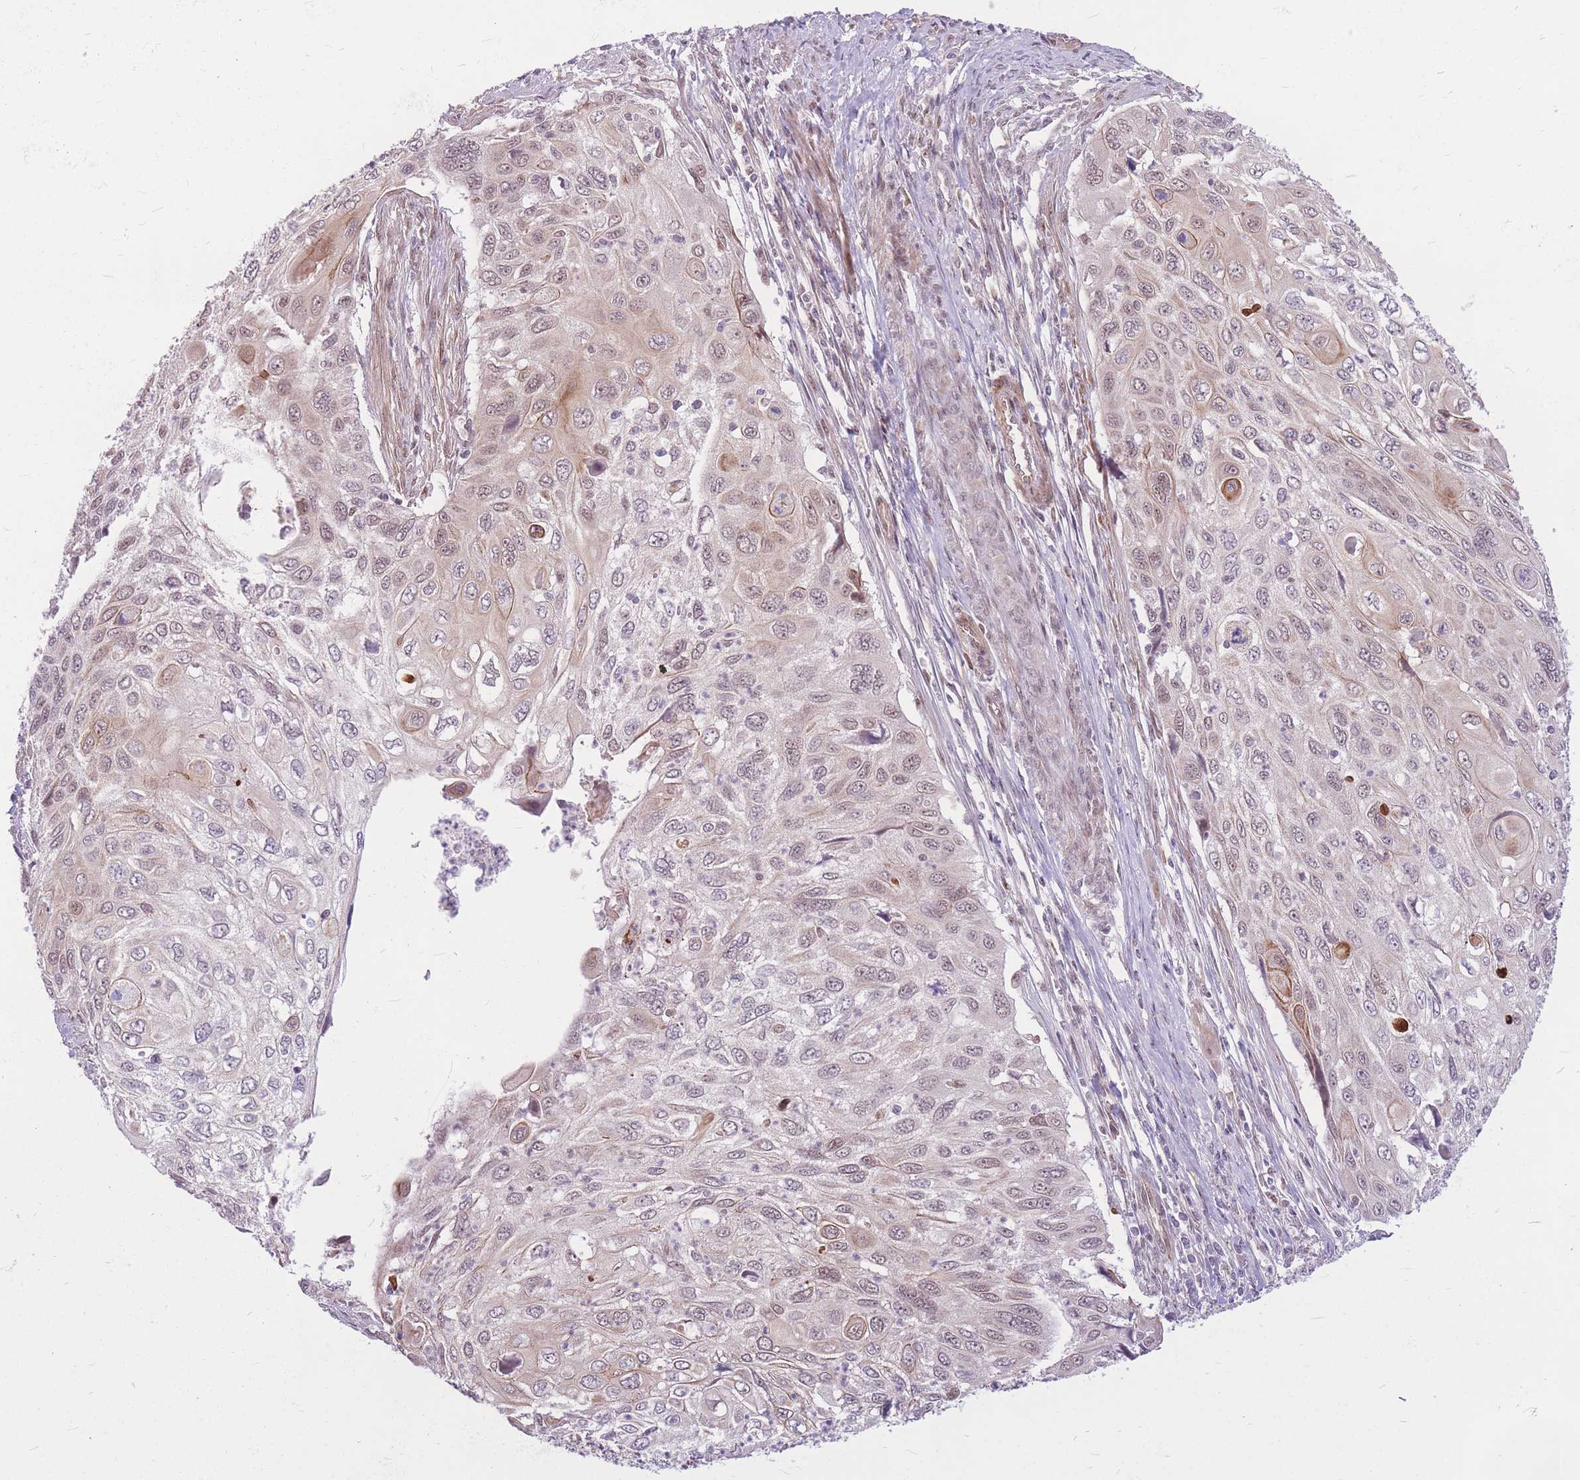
{"staining": {"intensity": "strong", "quantity": "<25%", "location": "cytoplasmic/membranous"}, "tissue": "cervical cancer", "cell_type": "Tumor cells", "image_type": "cancer", "snomed": [{"axis": "morphology", "description": "Squamous cell carcinoma, NOS"}, {"axis": "topography", "description": "Cervix"}], "caption": "There is medium levels of strong cytoplasmic/membranous expression in tumor cells of cervical cancer (squamous cell carcinoma), as demonstrated by immunohistochemical staining (brown color).", "gene": "ERCC2", "patient": {"sex": "female", "age": 70}}